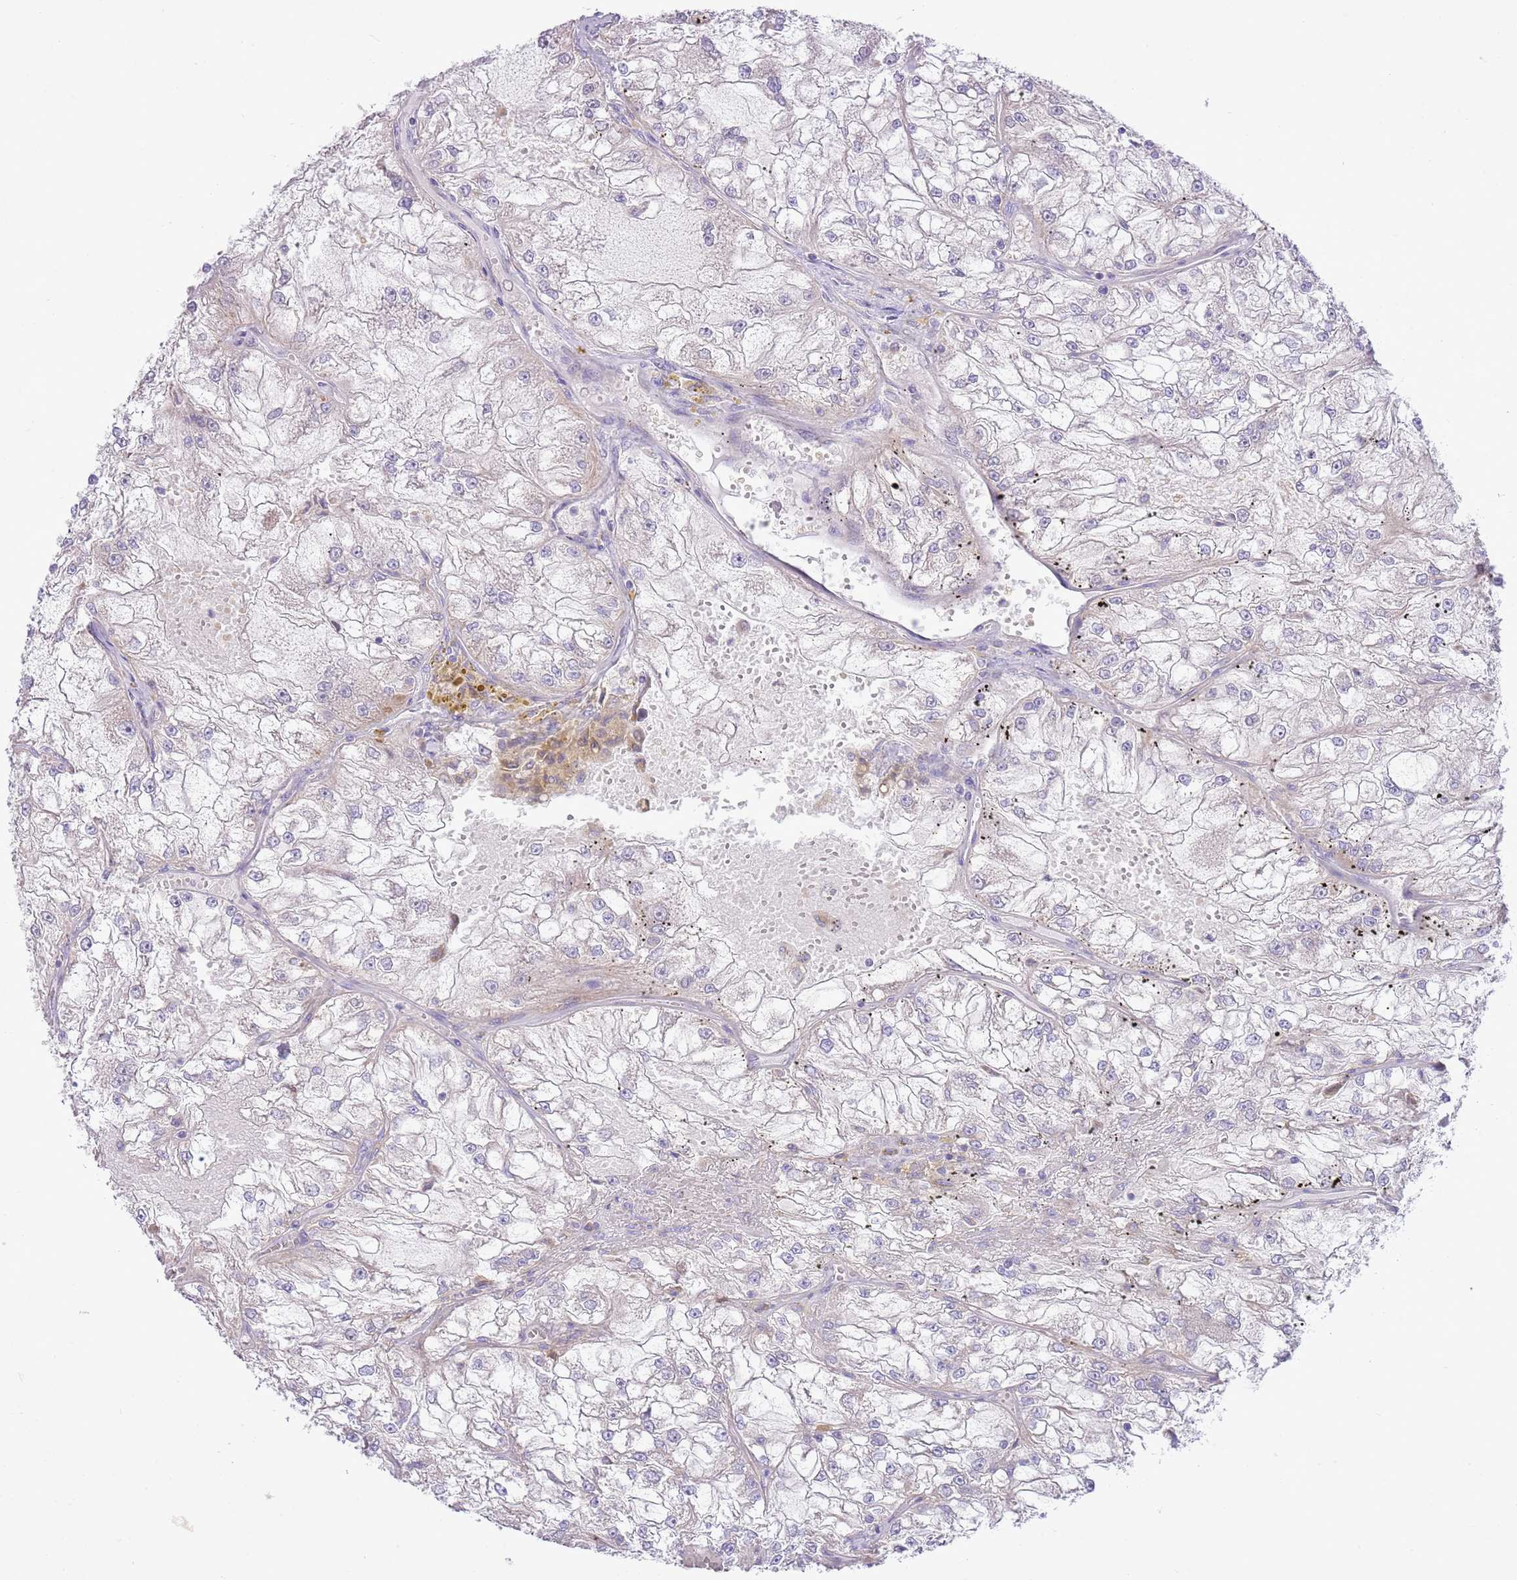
{"staining": {"intensity": "negative", "quantity": "none", "location": "none"}, "tissue": "renal cancer", "cell_type": "Tumor cells", "image_type": "cancer", "snomed": [{"axis": "morphology", "description": "Adenocarcinoma, NOS"}, {"axis": "topography", "description": "Kidney"}], "caption": "IHC of adenocarcinoma (renal) displays no positivity in tumor cells.", "gene": "OAZ2", "patient": {"sex": "female", "age": 72}}